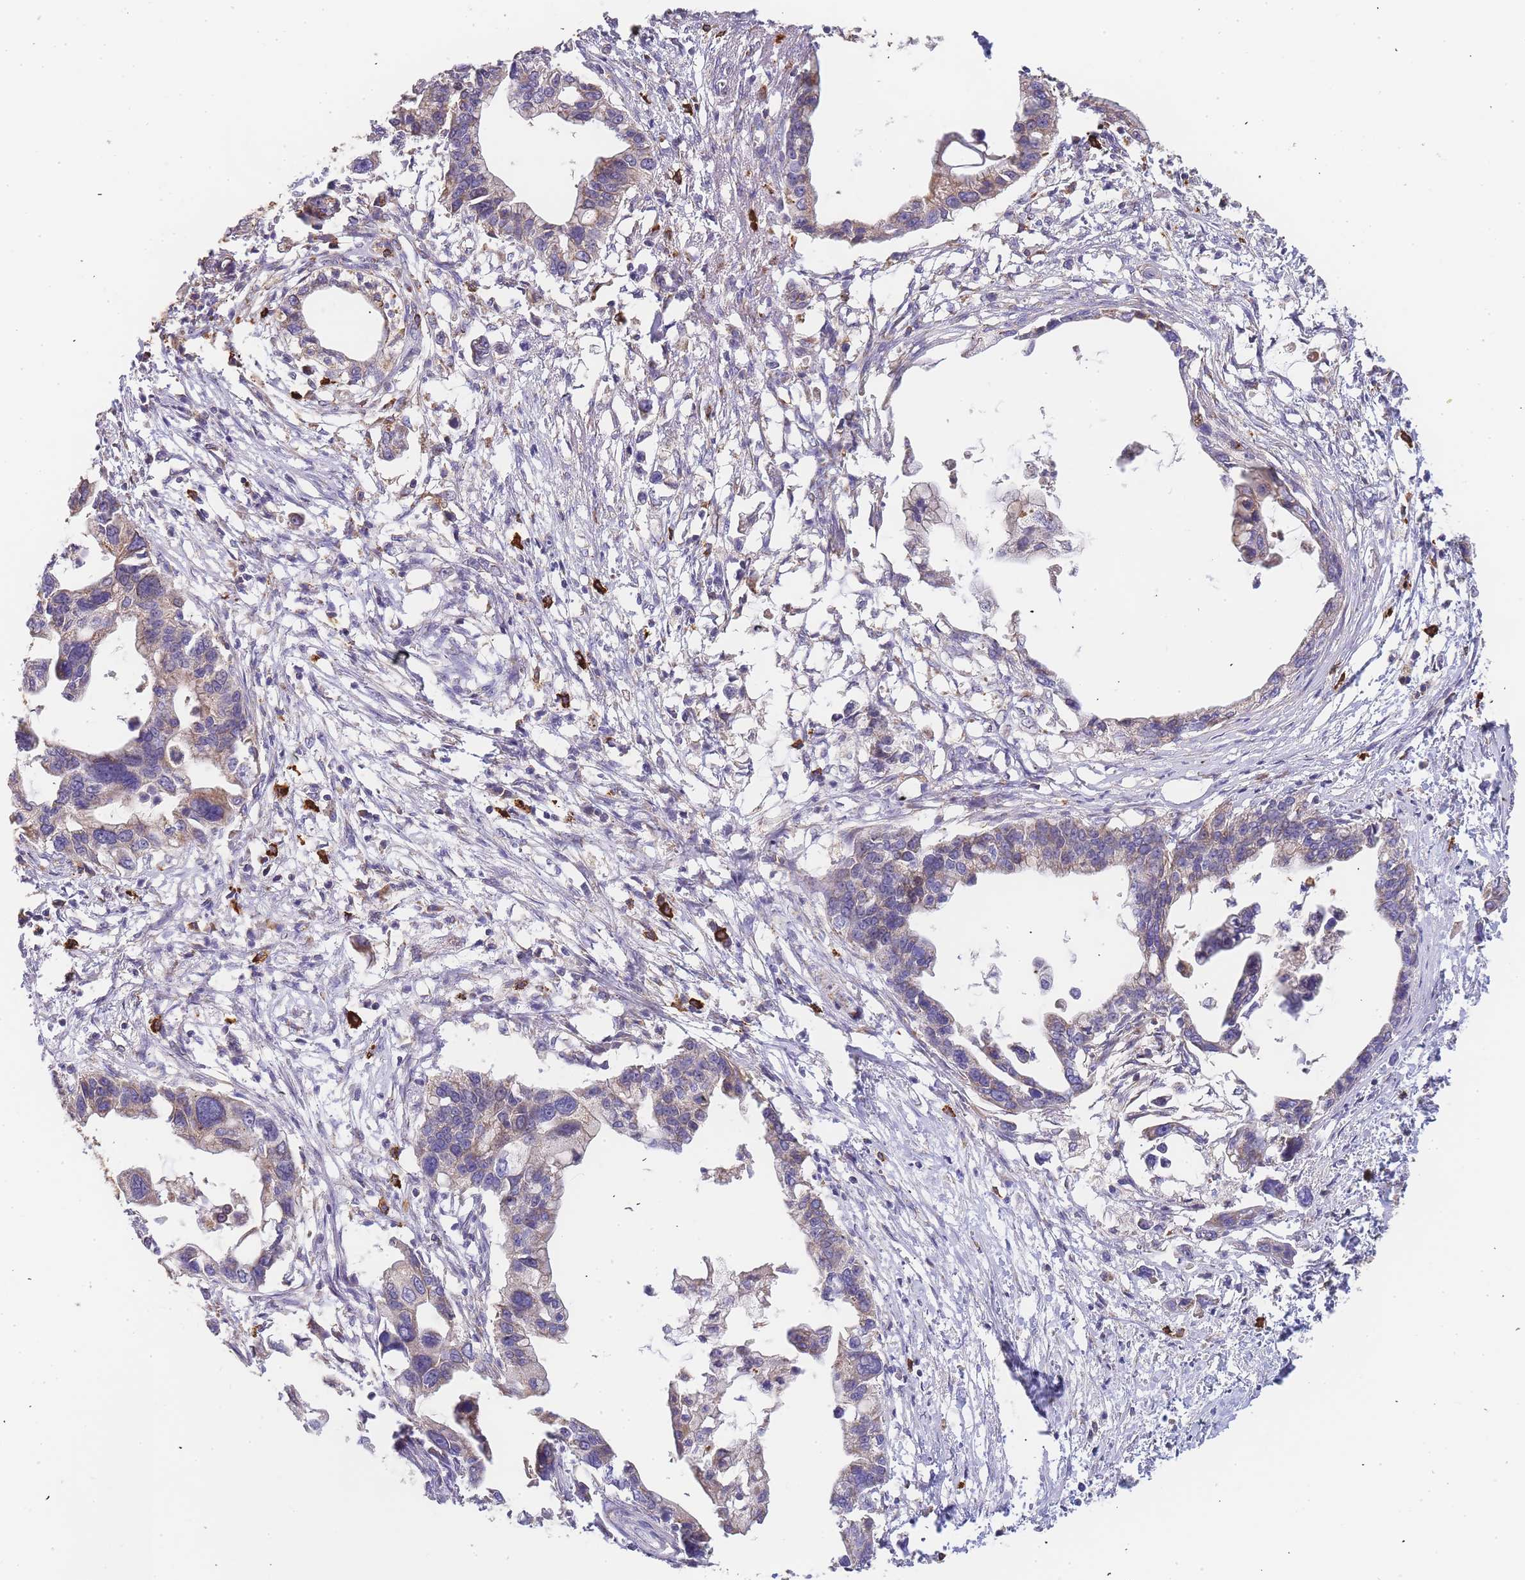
{"staining": {"intensity": "weak", "quantity": "25%-75%", "location": "cytoplasmic/membranous"}, "tissue": "pancreatic cancer", "cell_type": "Tumor cells", "image_type": "cancer", "snomed": [{"axis": "morphology", "description": "Adenocarcinoma, NOS"}, {"axis": "topography", "description": "Pancreas"}], "caption": "Immunohistochemistry (IHC) image of human adenocarcinoma (pancreatic) stained for a protein (brown), which exhibits low levels of weak cytoplasmic/membranous positivity in approximately 25%-75% of tumor cells.", "gene": "ADCY9", "patient": {"sex": "female", "age": 83}}